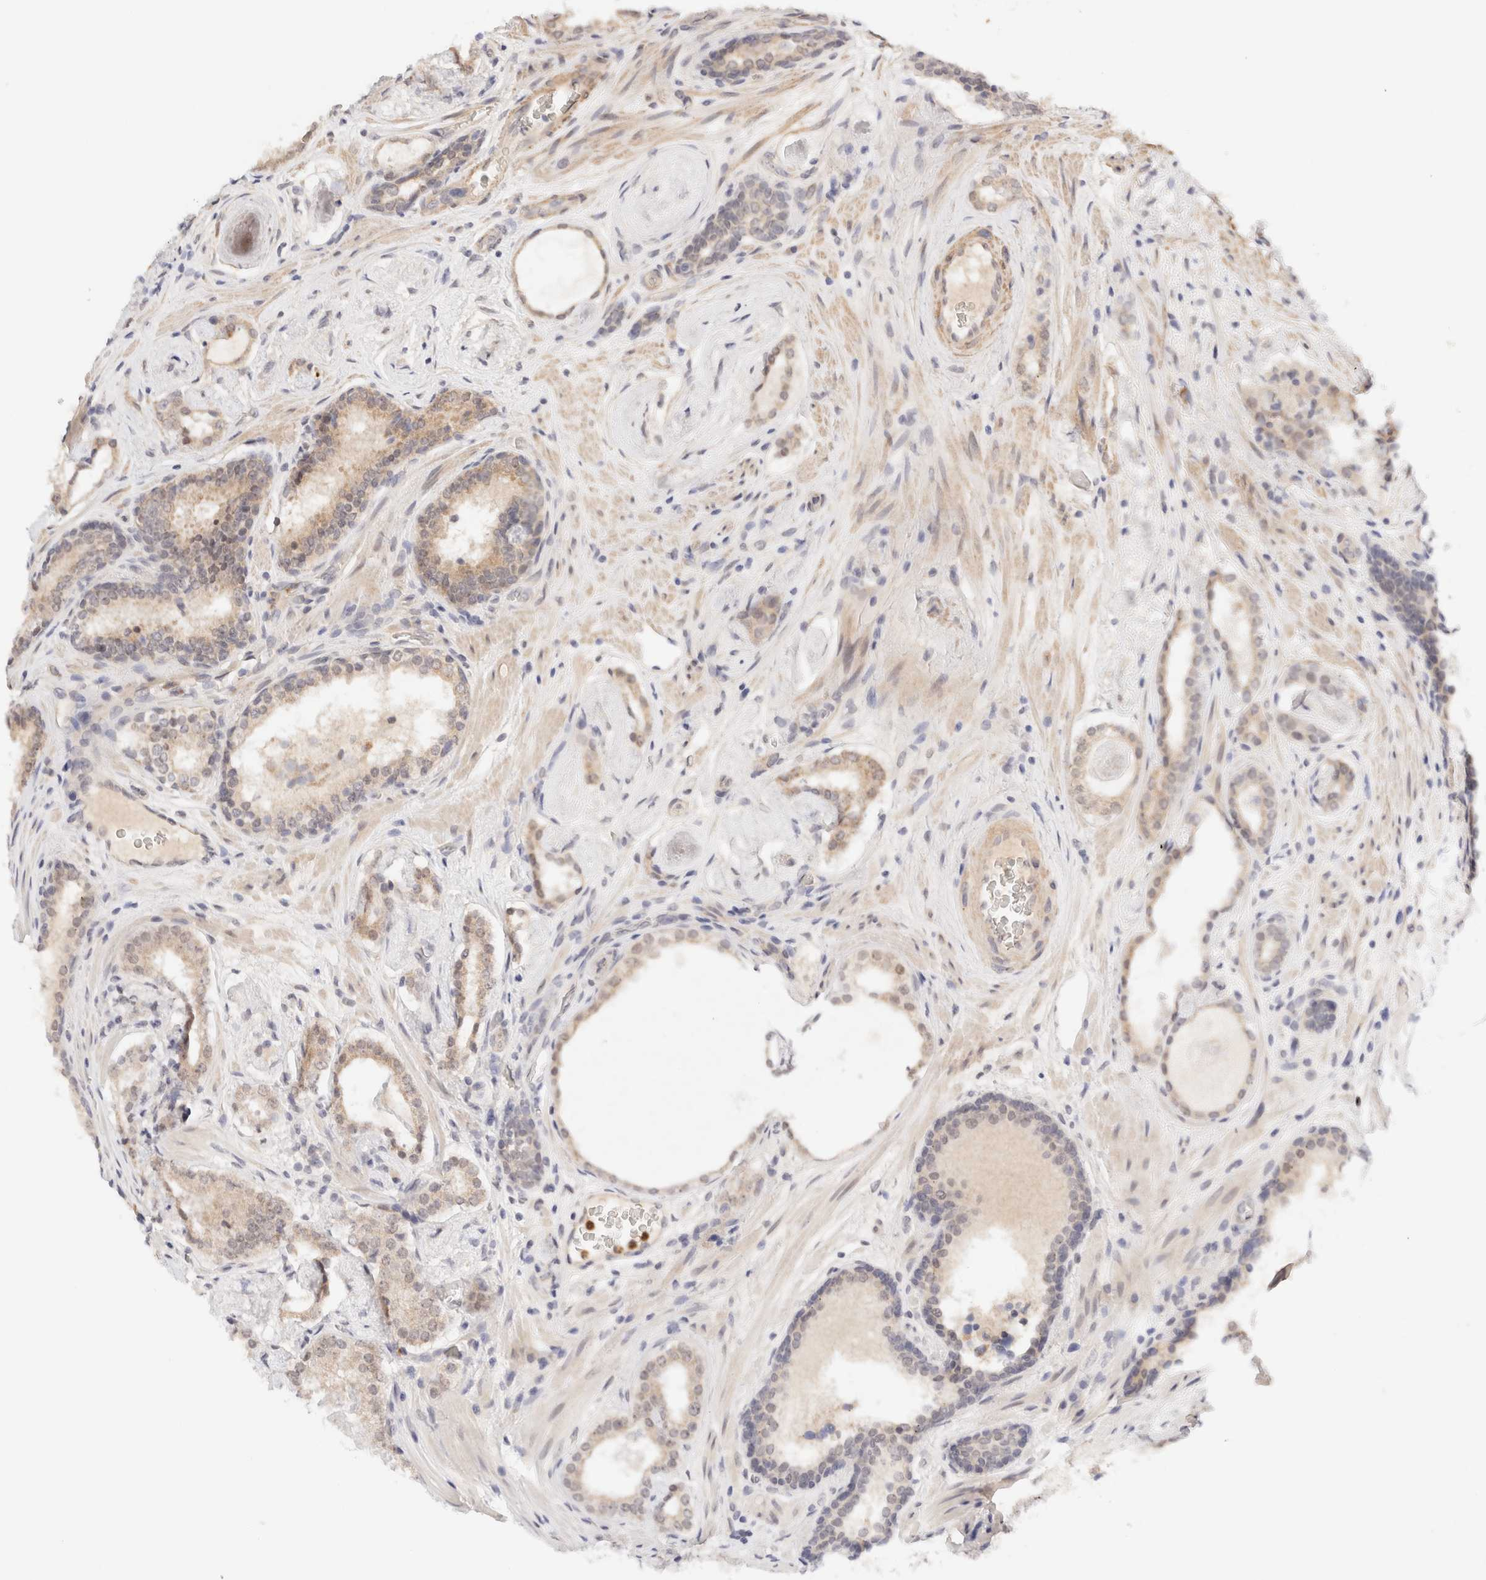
{"staining": {"intensity": "weak", "quantity": ">75%", "location": "nuclear"}, "tissue": "prostate cancer", "cell_type": "Tumor cells", "image_type": "cancer", "snomed": [{"axis": "morphology", "description": "Adenocarcinoma, High grade"}, {"axis": "topography", "description": "Prostate"}], "caption": "Prostate cancer (adenocarcinoma (high-grade)) stained with a brown dye displays weak nuclear positive positivity in about >75% of tumor cells.", "gene": "BRPF3", "patient": {"sex": "male", "age": 56}}